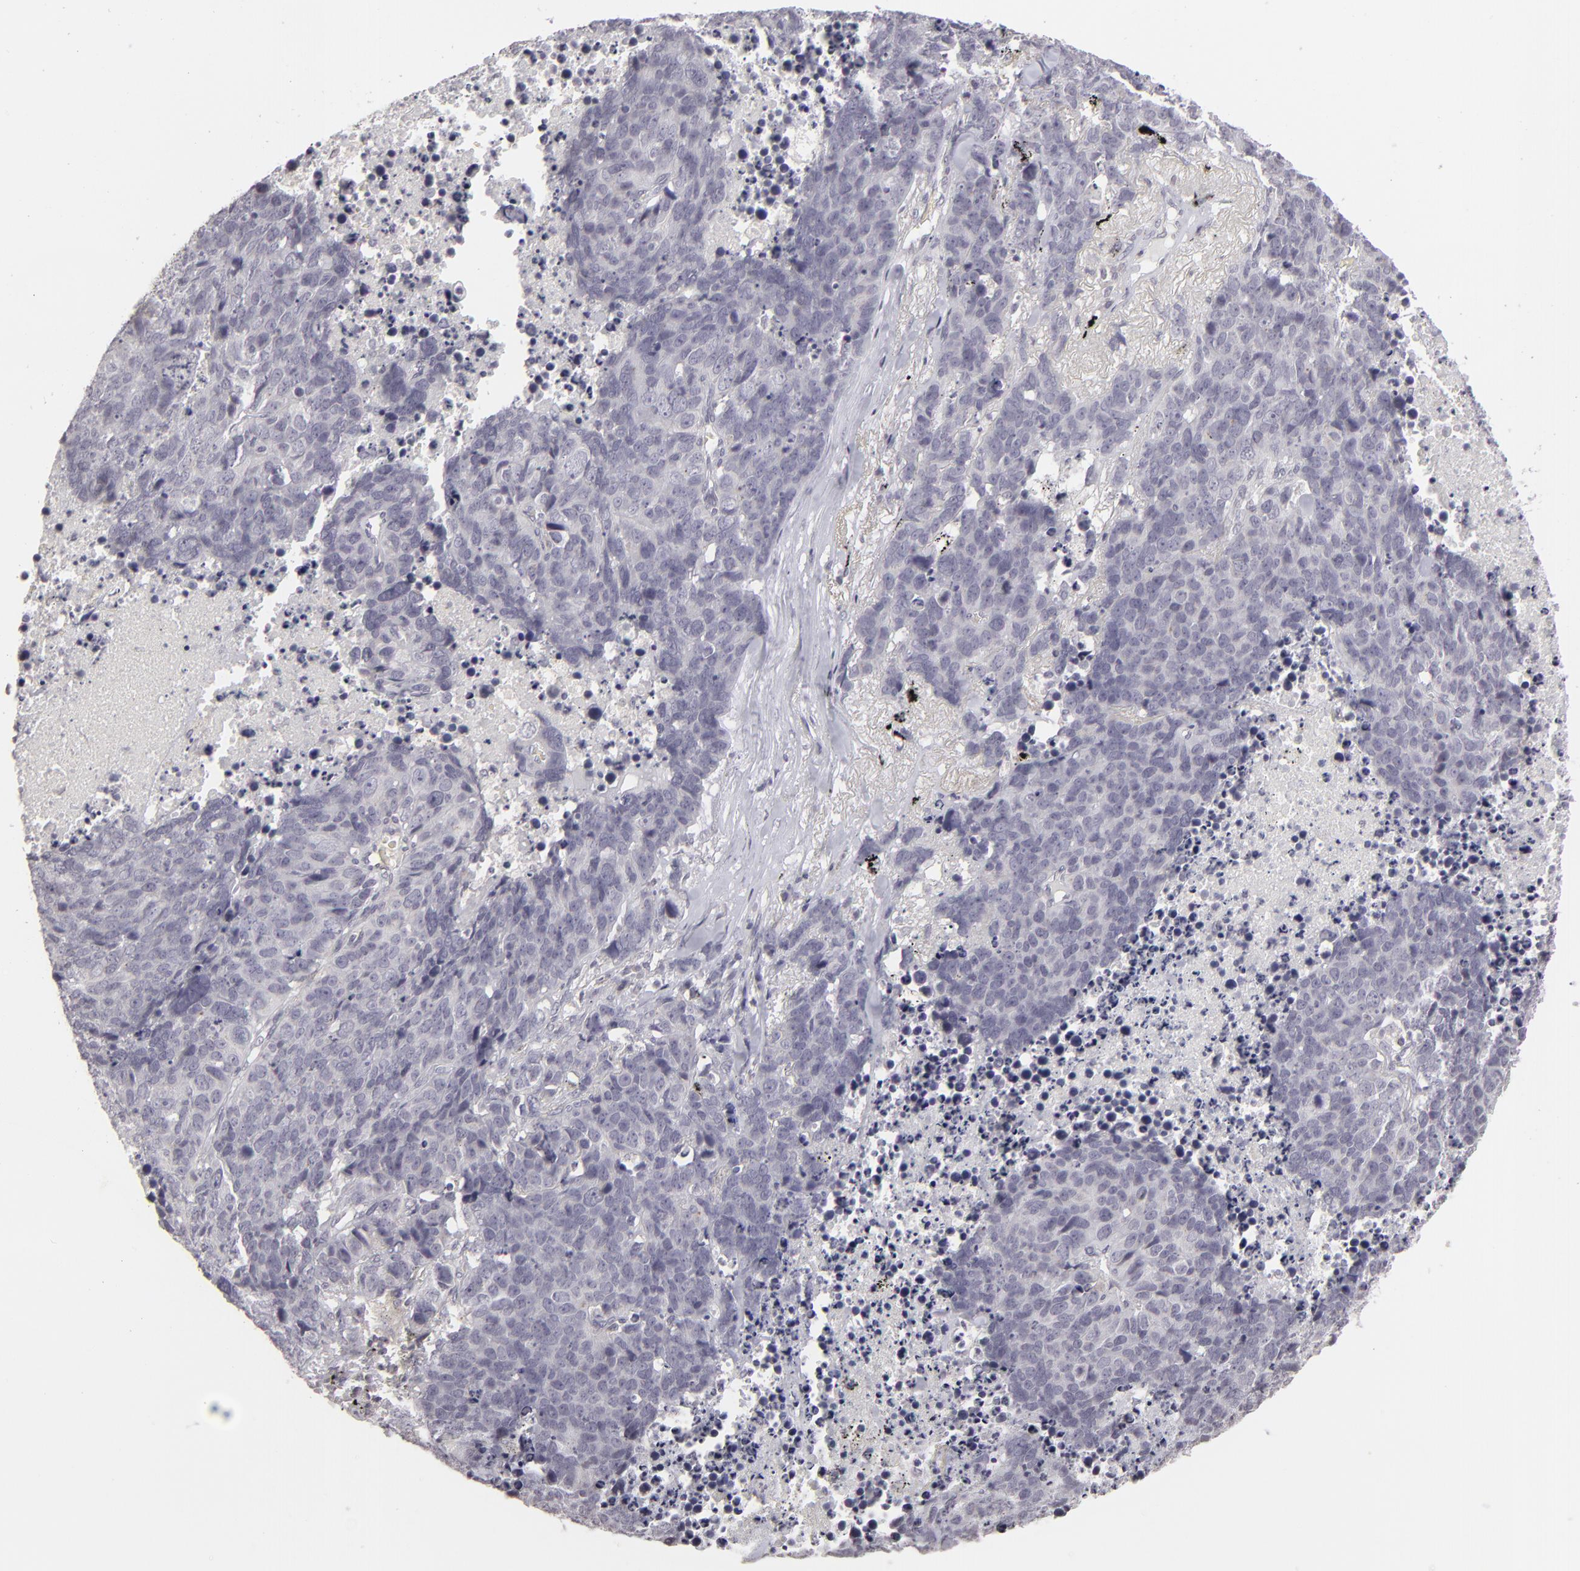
{"staining": {"intensity": "negative", "quantity": "none", "location": "none"}, "tissue": "lung cancer", "cell_type": "Tumor cells", "image_type": "cancer", "snomed": [{"axis": "morphology", "description": "Carcinoid, malignant, NOS"}, {"axis": "topography", "description": "Lung"}], "caption": "This histopathology image is of lung cancer (malignant carcinoid) stained with IHC to label a protein in brown with the nuclei are counter-stained blue. There is no positivity in tumor cells.", "gene": "CLDN2", "patient": {"sex": "male", "age": 60}}